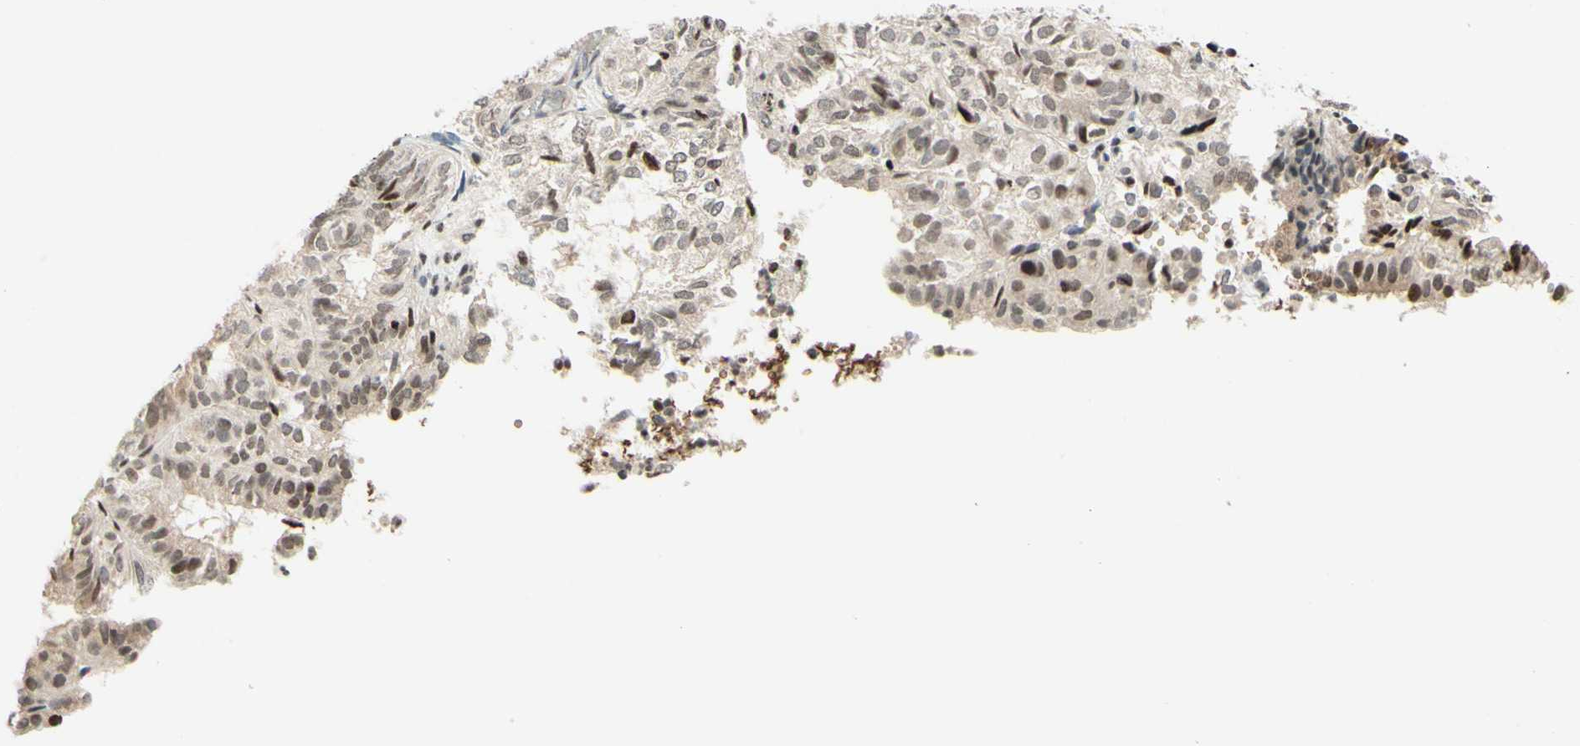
{"staining": {"intensity": "strong", "quantity": "<25%", "location": "nuclear"}, "tissue": "endometrial cancer", "cell_type": "Tumor cells", "image_type": "cancer", "snomed": [{"axis": "morphology", "description": "Adenocarcinoma, NOS"}, {"axis": "topography", "description": "Uterus"}], "caption": "Tumor cells display medium levels of strong nuclear expression in approximately <25% of cells in endometrial cancer.", "gene": "CDKL5", "patient": {"sex": "female", "age": 60}}